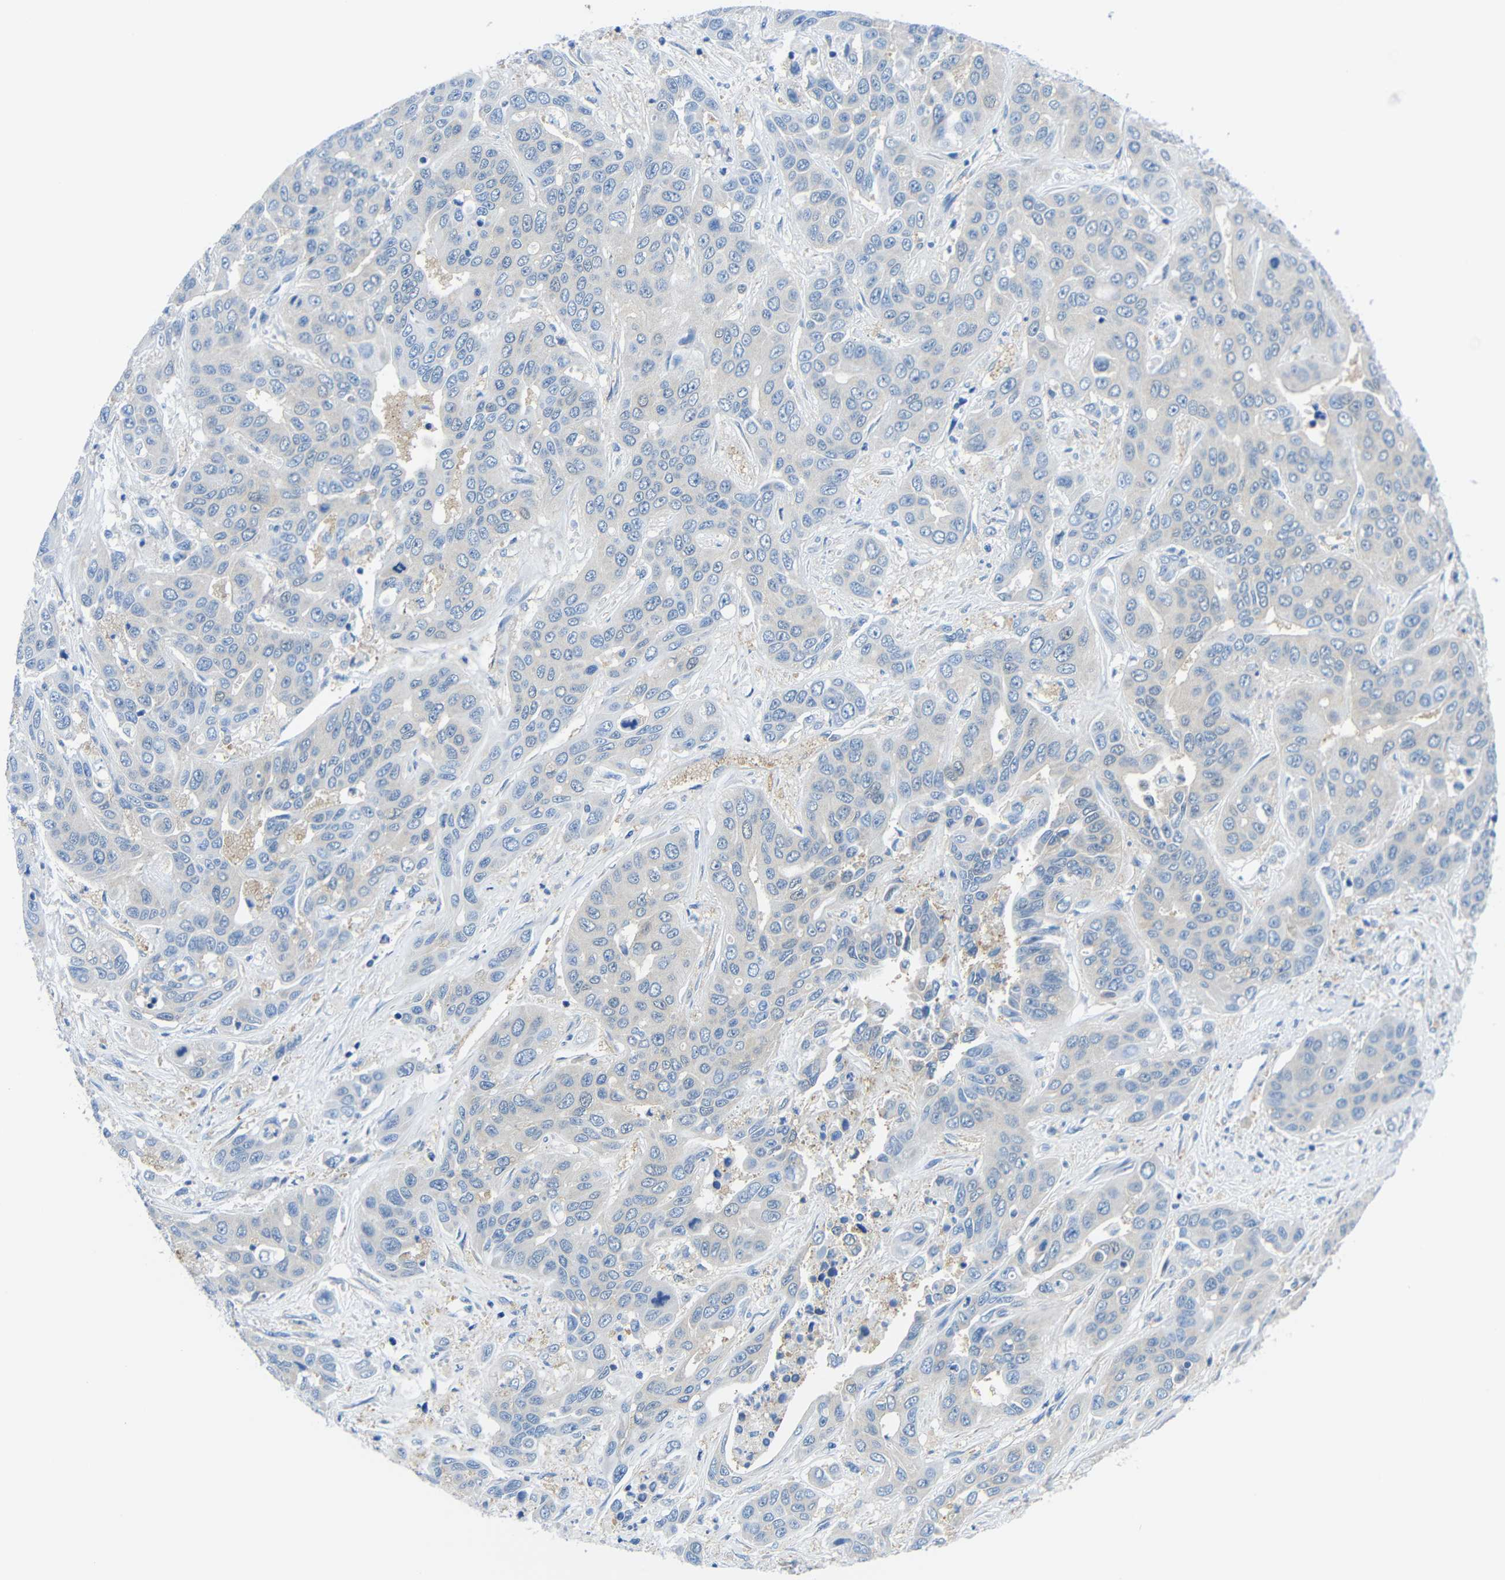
{"staining": {"intensity": "negative", "quantity": "none", "location": "none"}, "tissue": "liver cancer", "cell_type": "Tumor cells", "image_type": "cancer", "snomed": [{"axis": "morphology", "description": "Cholangiocarcinoma"}, {"axis": "topography", "description": "Liver"}], "caption": "Human liver cholangiocarcinoma stained for a protein using immunohistochemistry reveals no expression in tumor cells.", "gene": "NEGR1", "patient": {"sex": "female", "age": 52}}